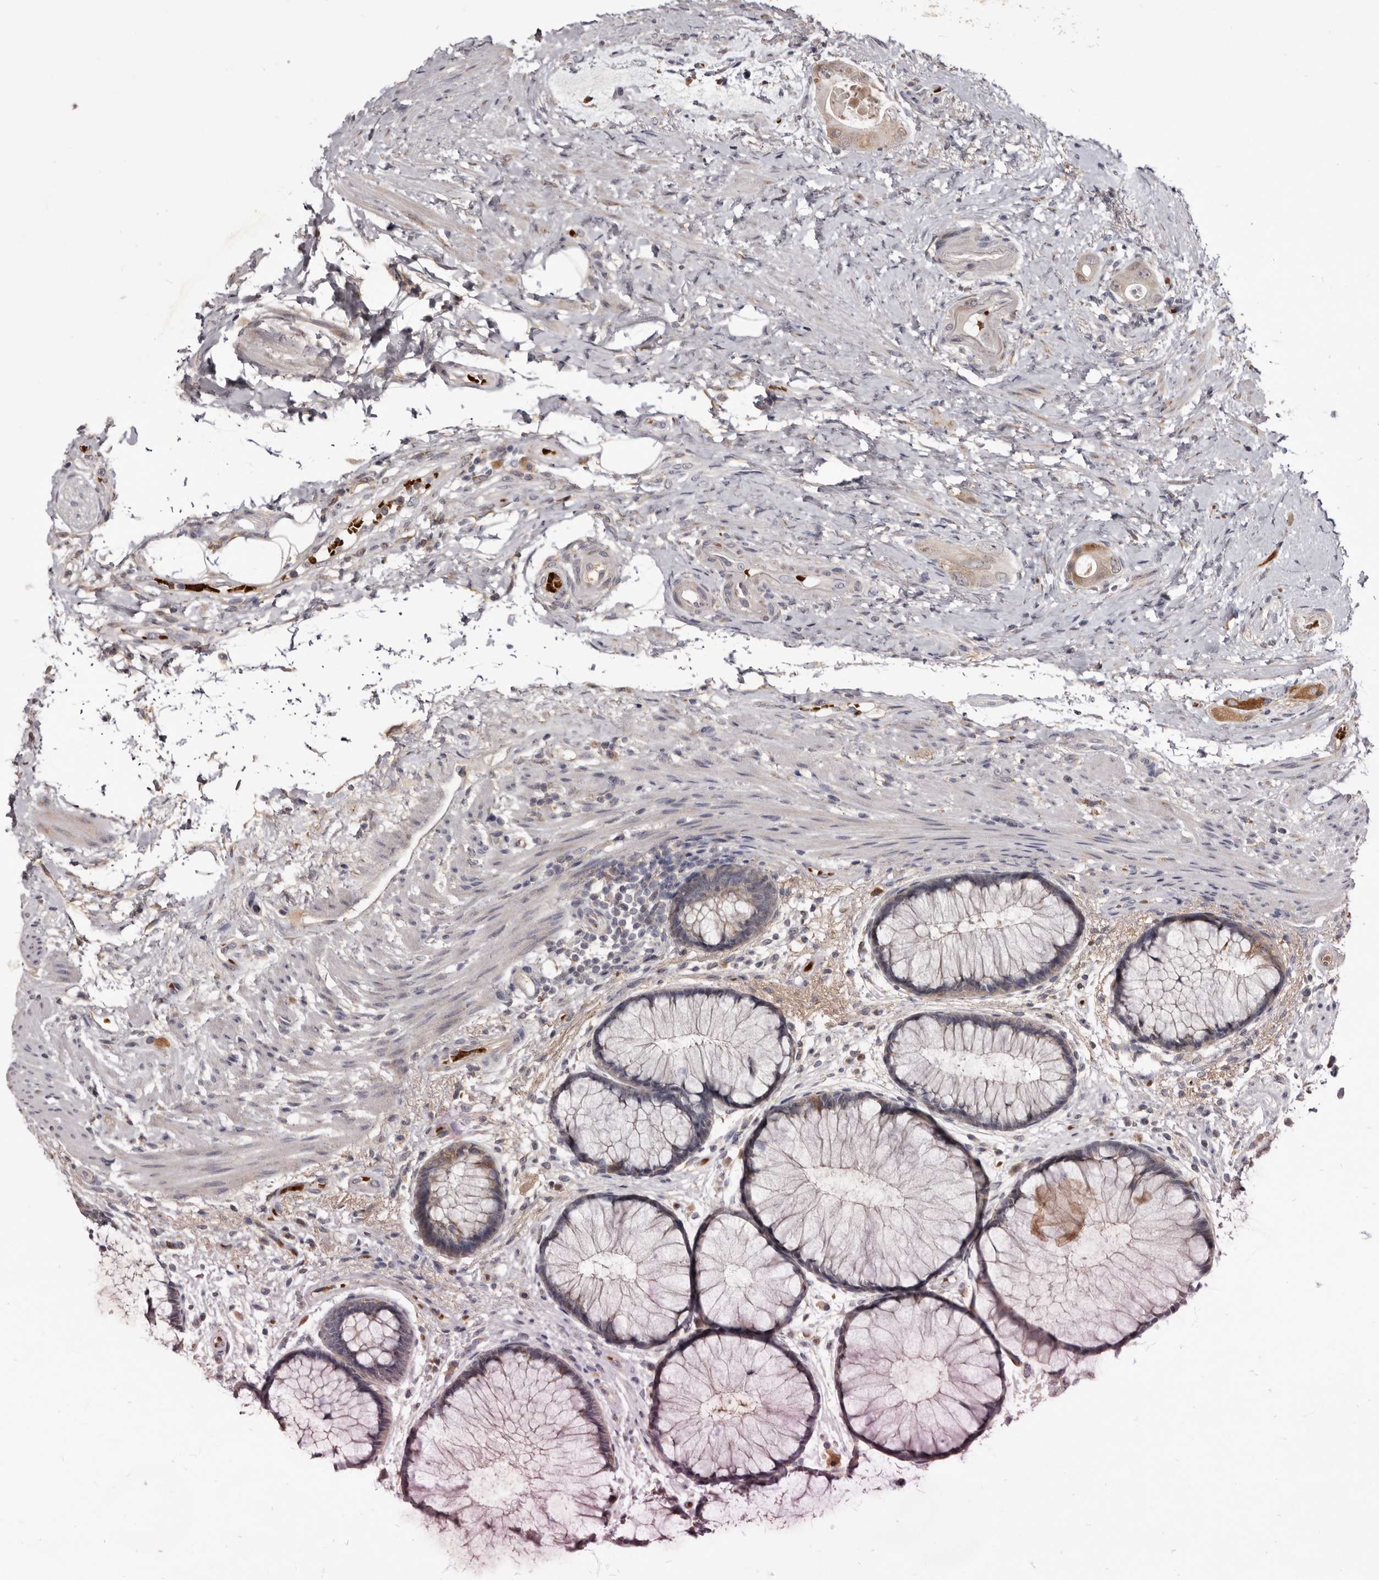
{"staining": {"intensity": "weak", "quantity": "<25%", "location": "cytoplasmic/membranous"}, "tissue": "rectum", "cell_type": "Glandular cells", "image_type": "normal", "snomed": [{"axis": "morphology", "description": "Normal tissue, NOS"}, {"axis": "topography", "description": "Rectum"}], "caption": "Immunohistochemistry (IHC) of benign rectum displays no staining in glandular cells.", "gene": "NENF", "patient": {"sex": "male", "age": 51}}